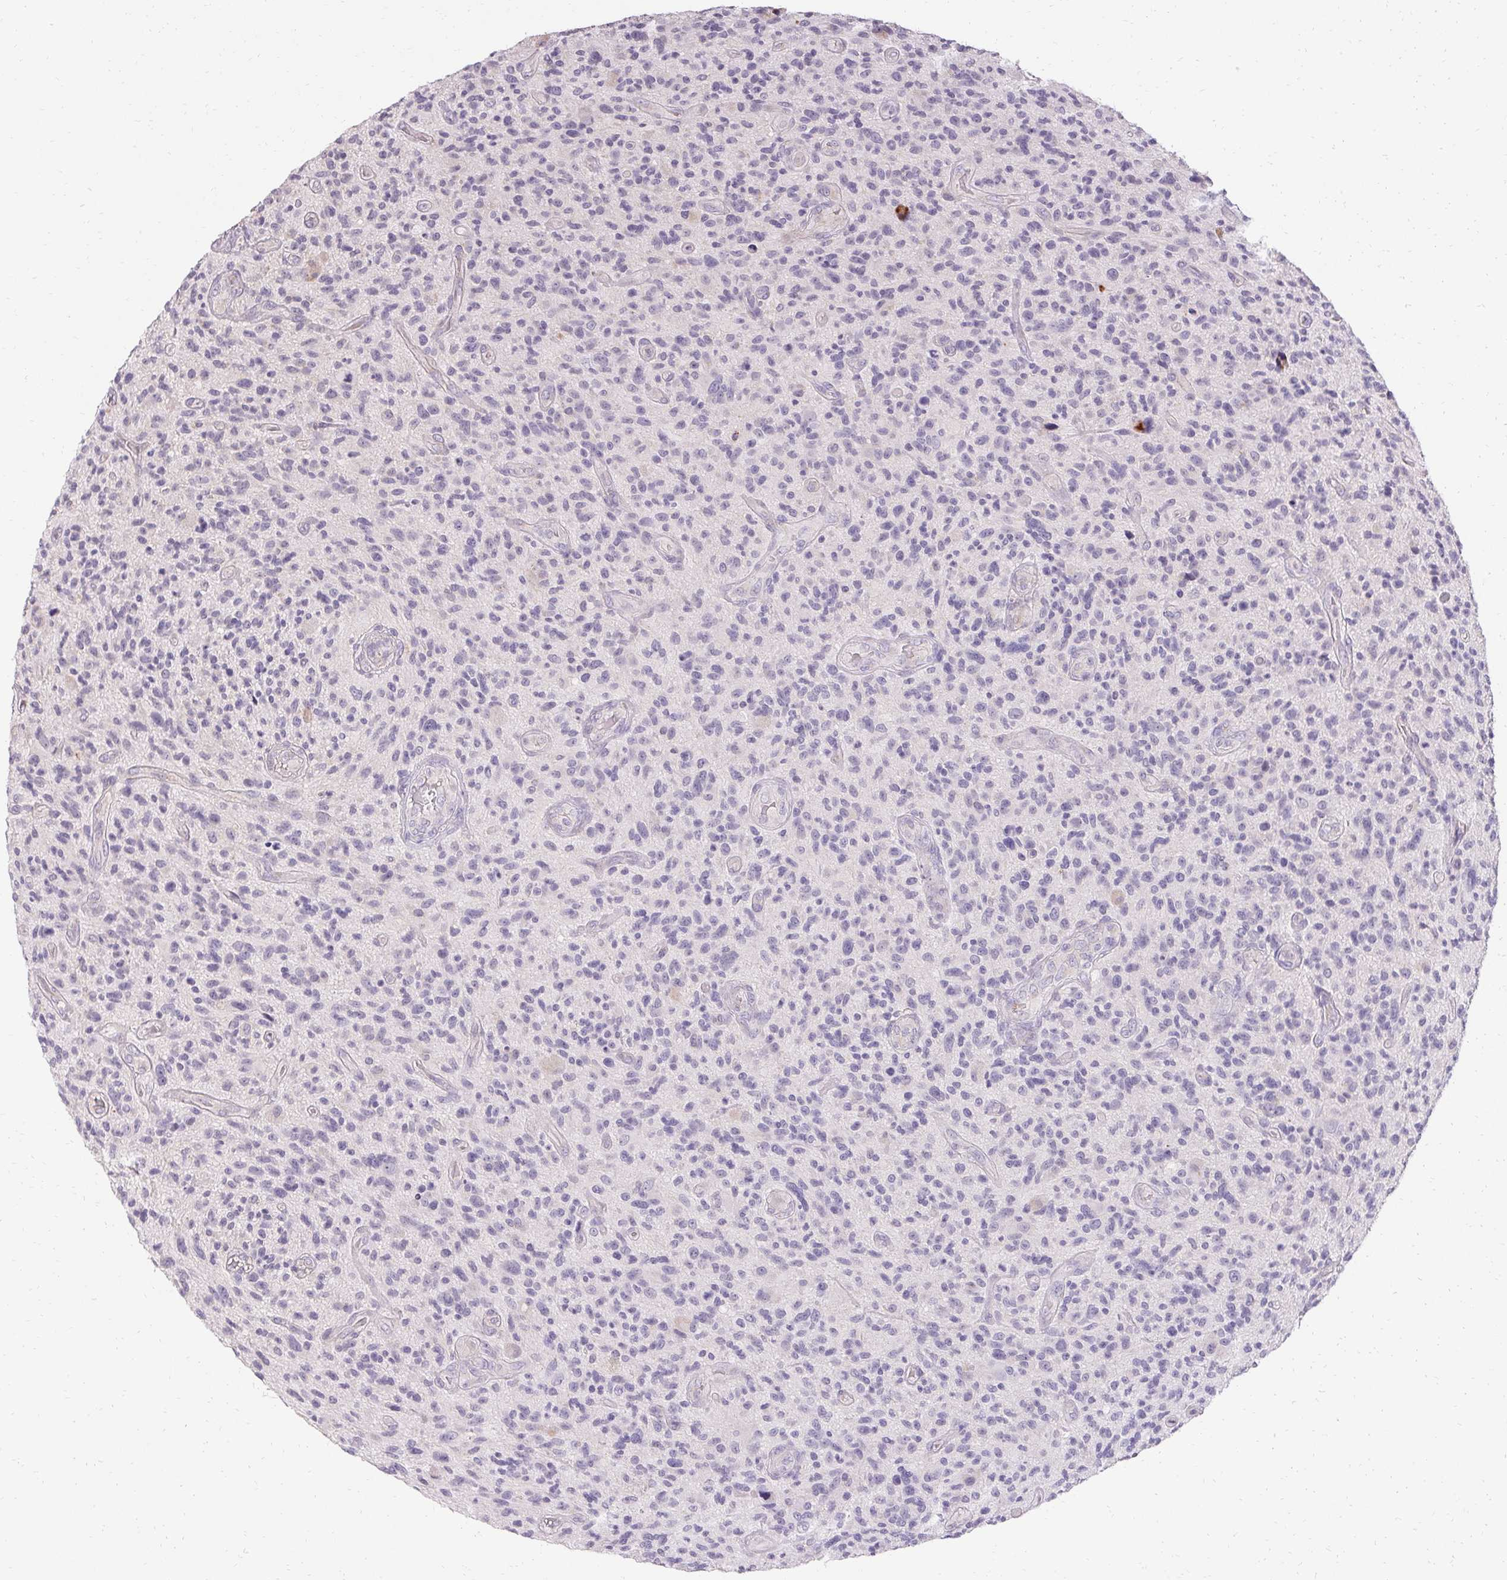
{"staining": {"intensity": "negative", "quantity": "none", "location": "none"}, "tissue": "glioma", "cell_type": "Tumor cells", "image_type": "cancer", "snomed": [{"axis": "morphology", "description": "Glioma, malignant, High grade"}, {"axis": "topography", "description": "Brain"}], "caption": "Immunohistochemistry (IHC) image of malignant glioma (high-grade) stained for a protein (brown), which shows no positivity in tumor cells.", "gene": "HSD17B3", "patient": {"sex": "male", "age": 47}}